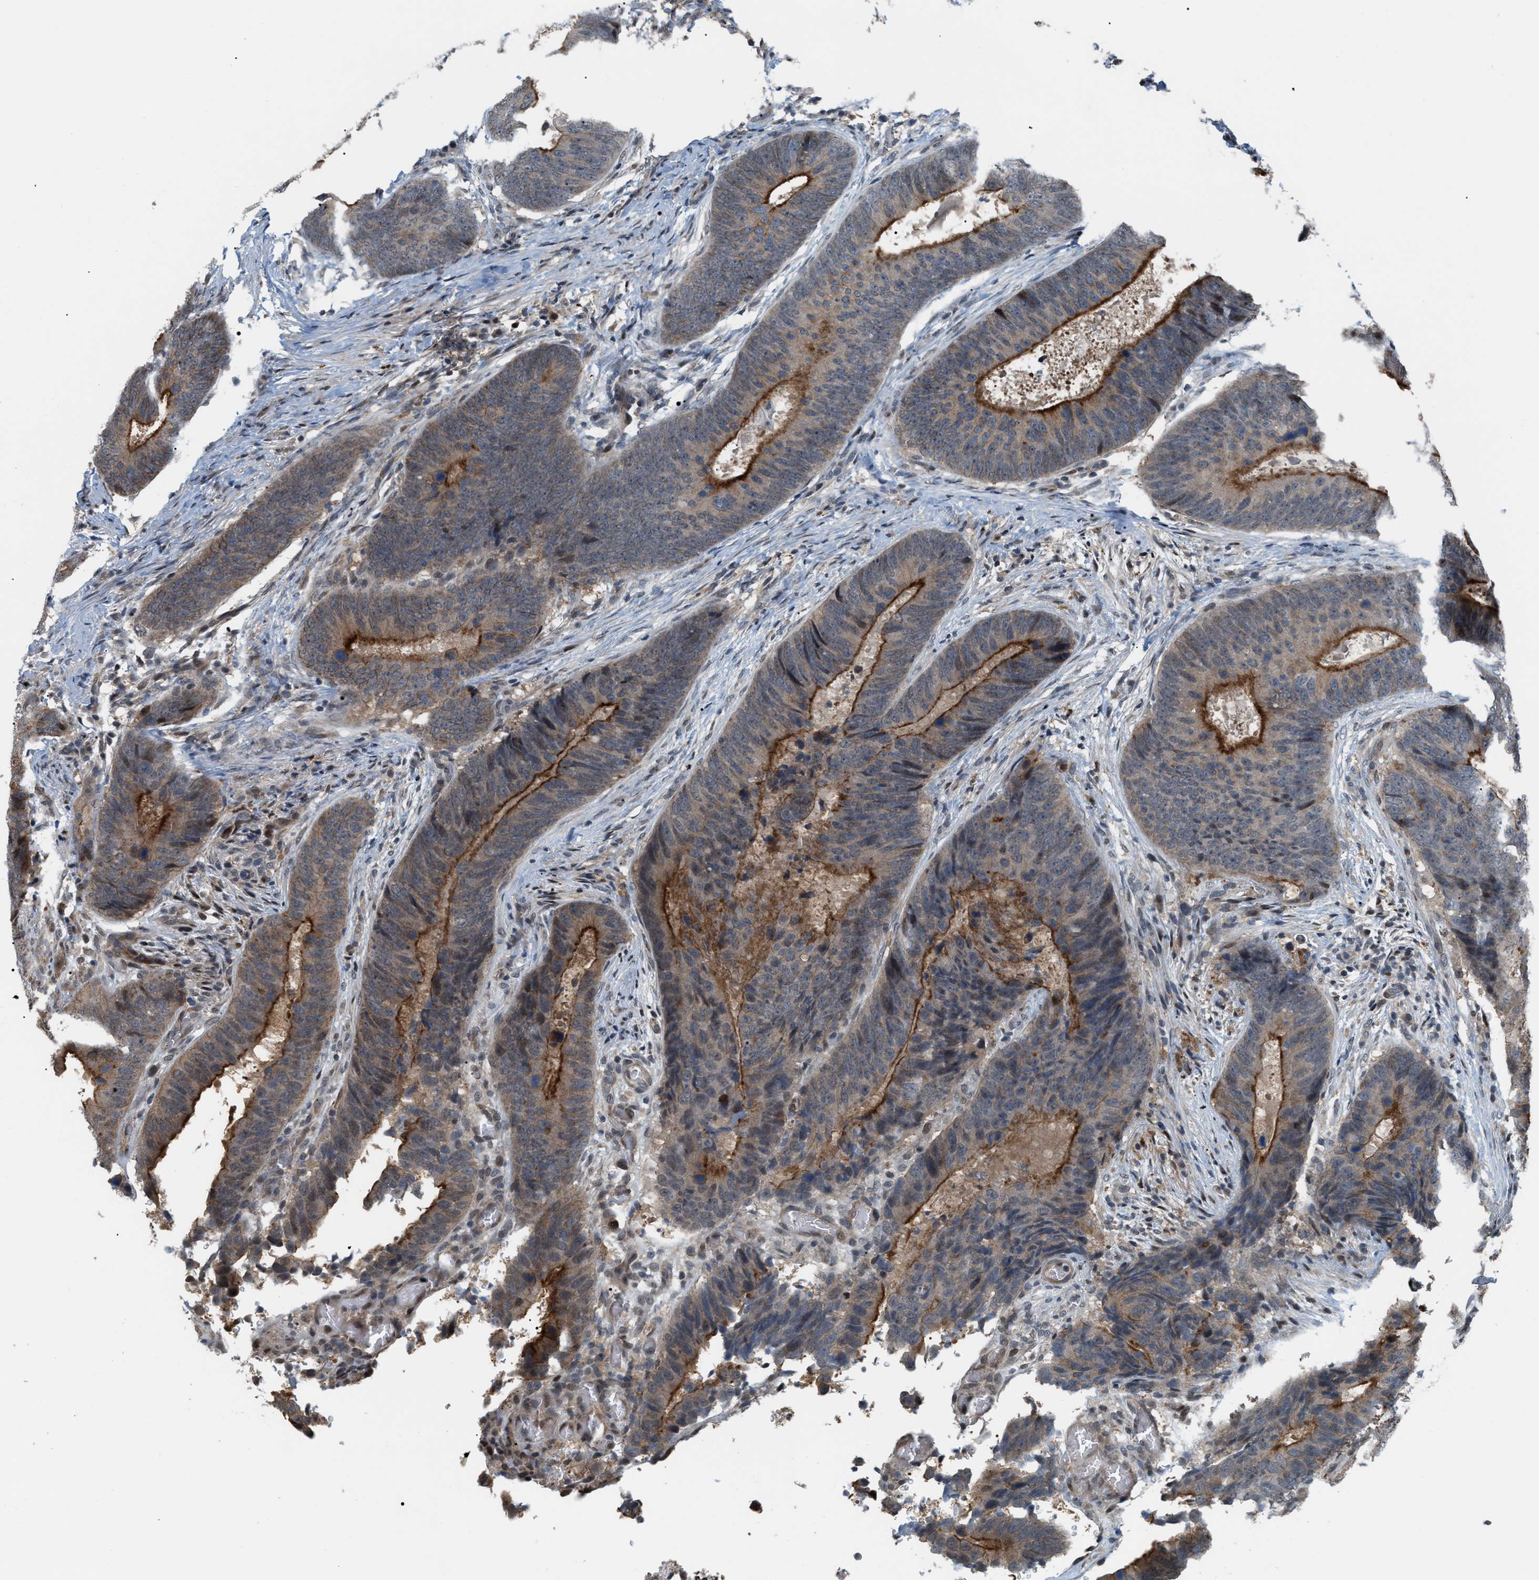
{"staining": {"intensity": "strong", "quantity": "25%-75%", "location": "cytoplasmic/membranous"}, "tissue": "colorectal cancer", "cell_type": "Tumor cells", "image_type": "cancer", "snomed": [{"axis": "morphology", "description": "Adenocarcinoma, NOS"}, {"axis": "topography", "description": "Colon"}], "caption": "Strong cytoplasmic/membranous staining is identified in about 25%-75% of tumor cells in colorectal cancer (adenocarcinoma).", "gene": "RFFL", "patient": {"sex": "male", "age": 56}}